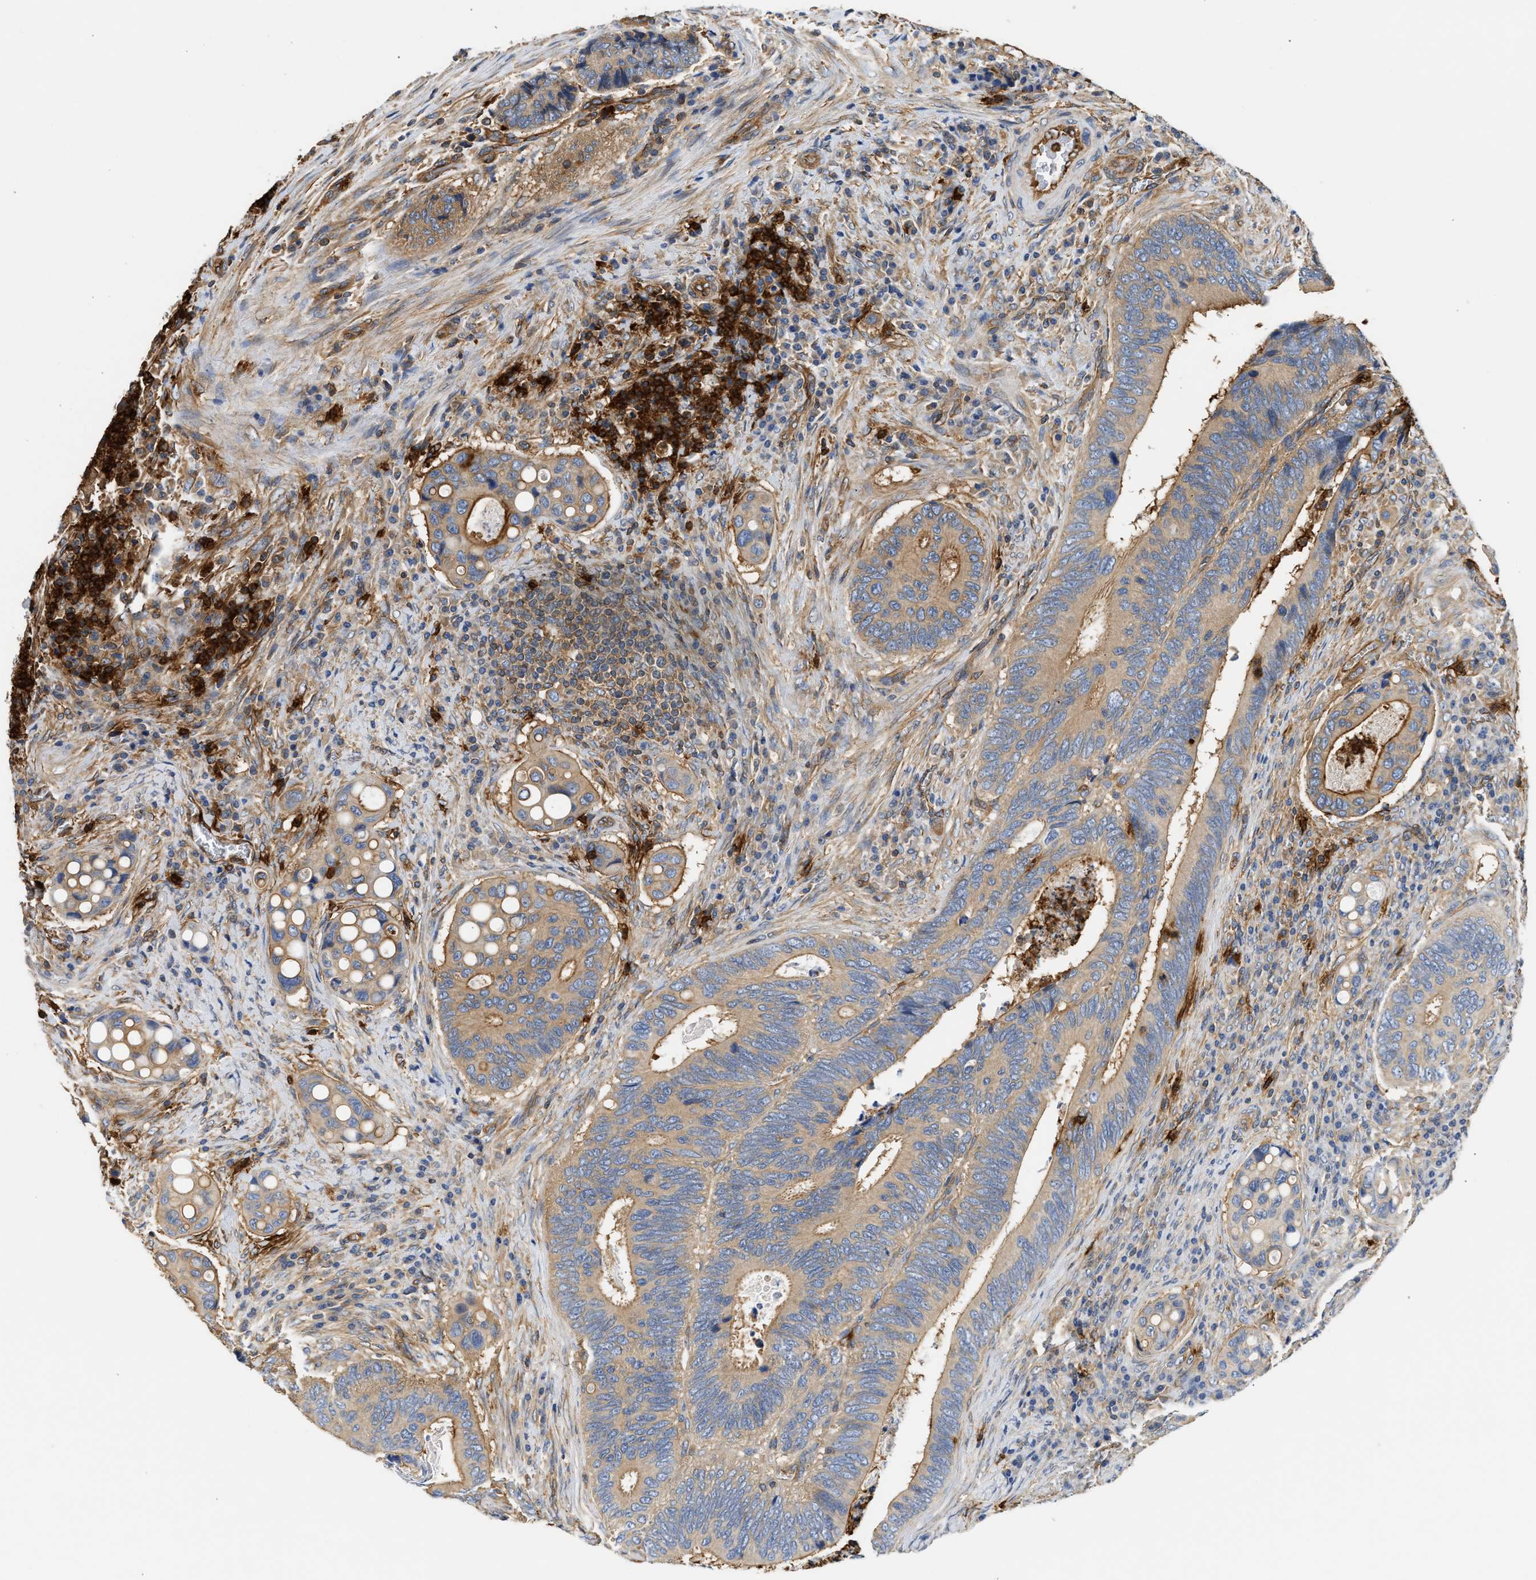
{"staining": {"intensity": "moderate", "quantity": ">75%", "location": "cytoplasmic/membranous"}, "tissue": "colorectal cancer", "cell_type": "Tumor cells", "image_type": "cancer", "snomed": [{"axis": "morphology", "description": "Inflammation, NOS"}, {"axis": "morphology", "description": "Adenocarcinoma, NOS"}, {"axis": "topography", "description": "Colon"}], "caption": "This histopathology image reveals immunohistochemistry (IHC) staining of human colorectal cancer, with medium moderate cytoplasmic/membranous positivity in about >75% of tumor cells.", "gene": "SAMD9L", "patient": {"sex": "male", "age": 72}}